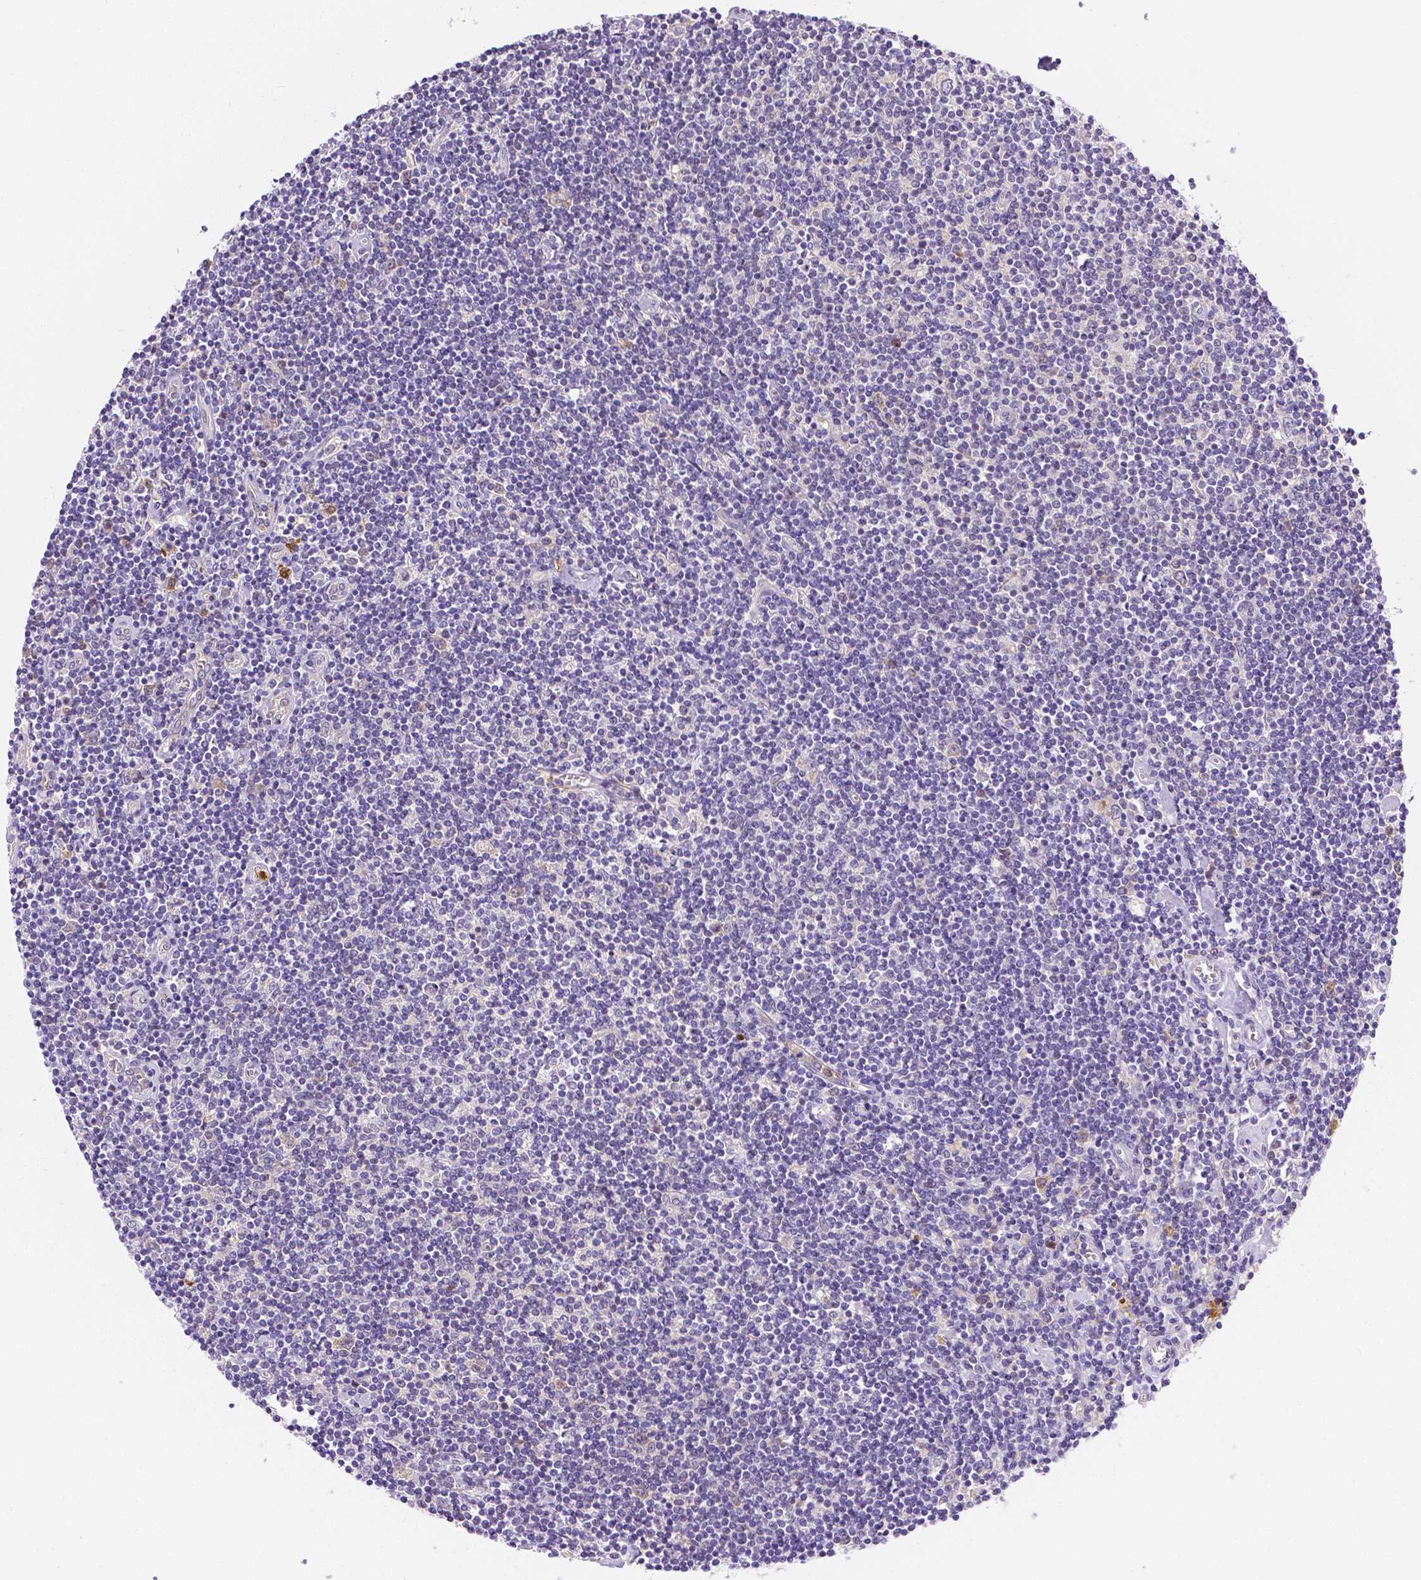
{"staining": {"intensity": "negative", "quantity": "none", "location": "none"}, "tissue": "lymphoma", "cell_type": "Tumor cells", "image_type": "cancer", "snomed": [{"axis": "morphology", "description": "Hodgkin's disease, NOS"}, {"axis": "topography", "description": "Lymph node"}], "caption": "An image of human Hodgkin's disease is negative for staining in tumor cells. The staining is performed using DAB brown chromogen with nuclei counter-stained in using hematoxylin.", "gene": "ZNRD2", "patient": {"sex": "male", "age": 40}}